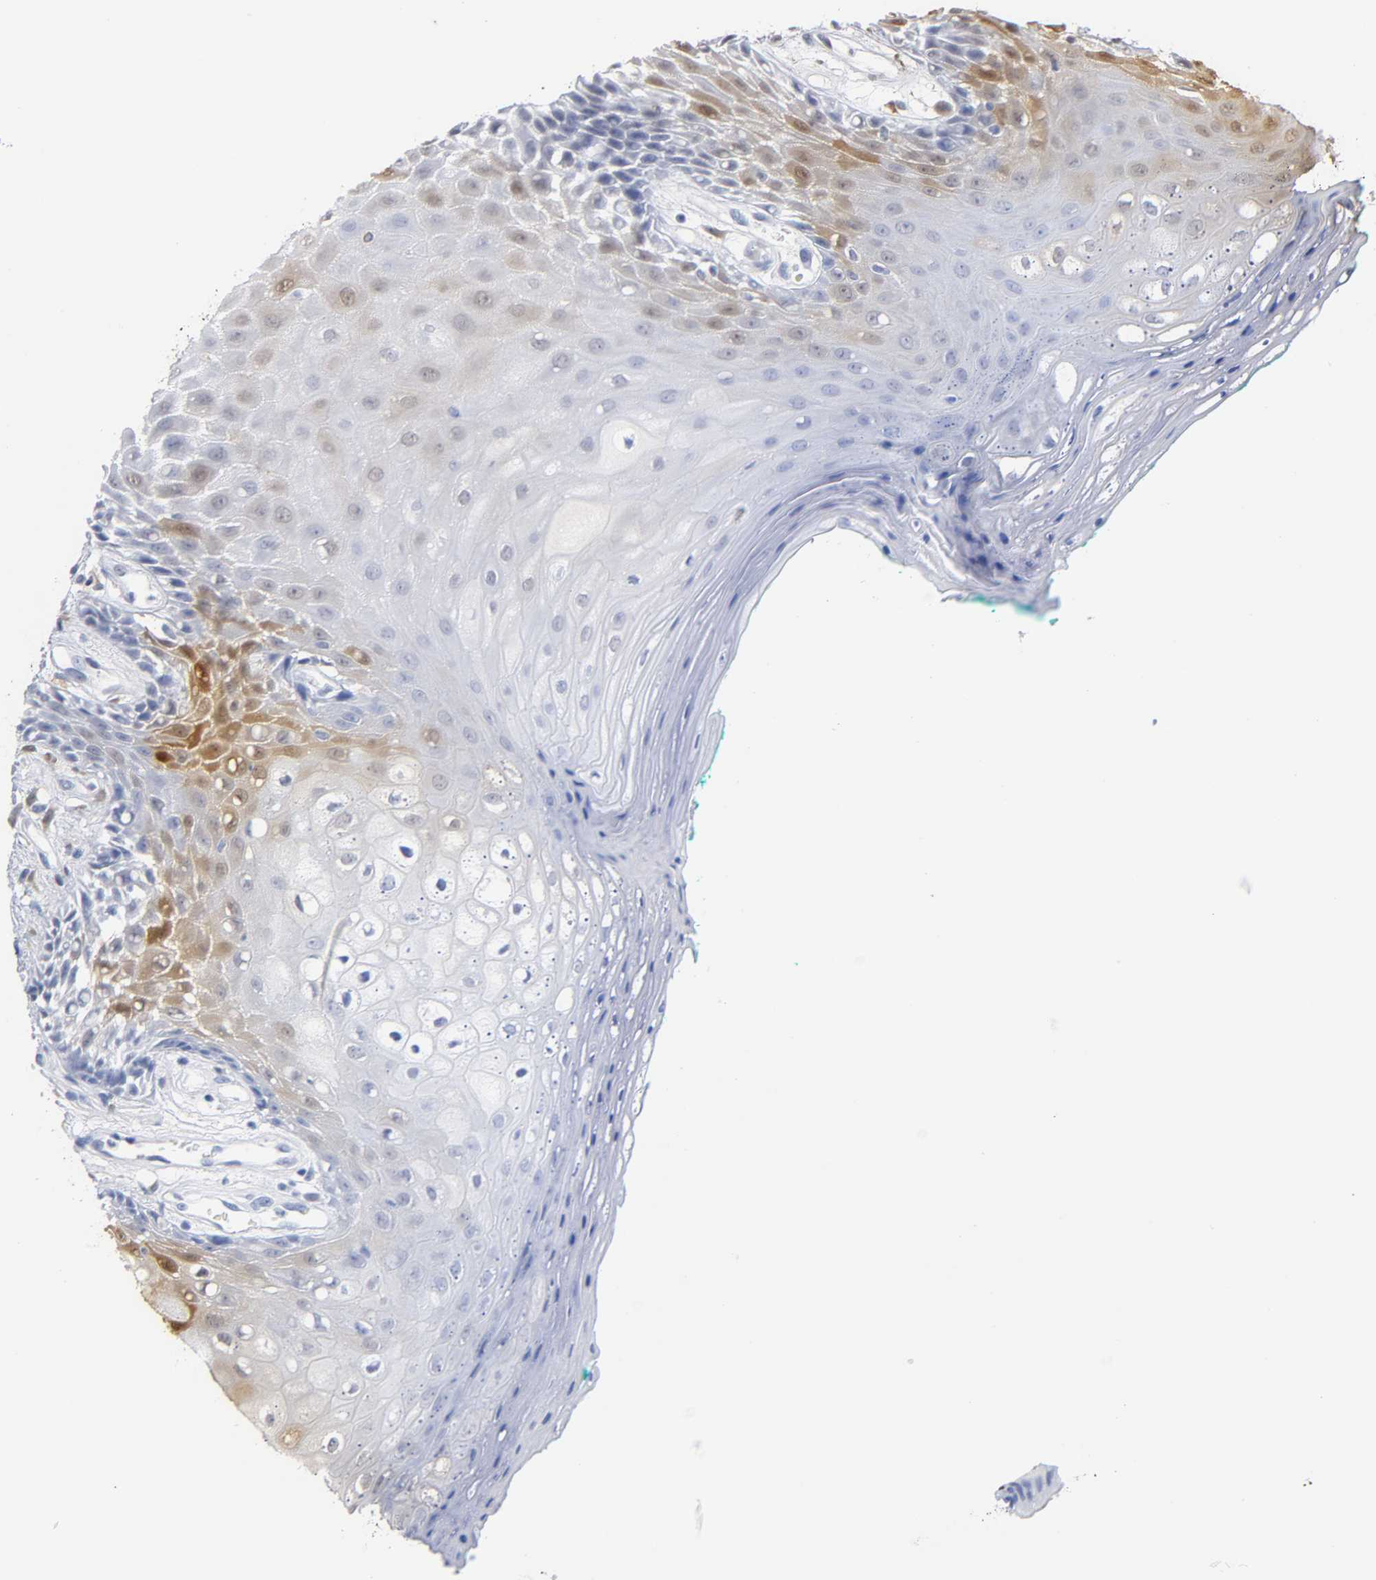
{"staining": {"intensity": "moderate", "quantity": "25%-75%", "location": "cytoplasmic/membranous,nuclear"}, "tissue": "oral mucosa", "cell_type": "Squamous epithelial cells", "image_type": "normal", "snomed": [{"axis": "morphology", "description": "Normal tissue, NOS"}, {"axis": "morphology", "description": "Squamous cell carcinoma, NOS"}, {"axis": "topography", "description": "Skeletal muscle"}, {"axis": "topography", "description": "Oral tissue"}, {"axis": "topography", "description": "Head-Neck"}], "caption": "Immunohistochemistry micrograph of normal oral mucosa: oral mucosa stained using IHC shows medium levels of moderate protein expression localized specifically in the cytoplasmic/membranous,nuclear of squamous epithelial cells, appearing as a cytoplasmic/membranous,nuclear brown color.", "gene": "CRABP2", "patient": {"sex": "female", "age": 84}}